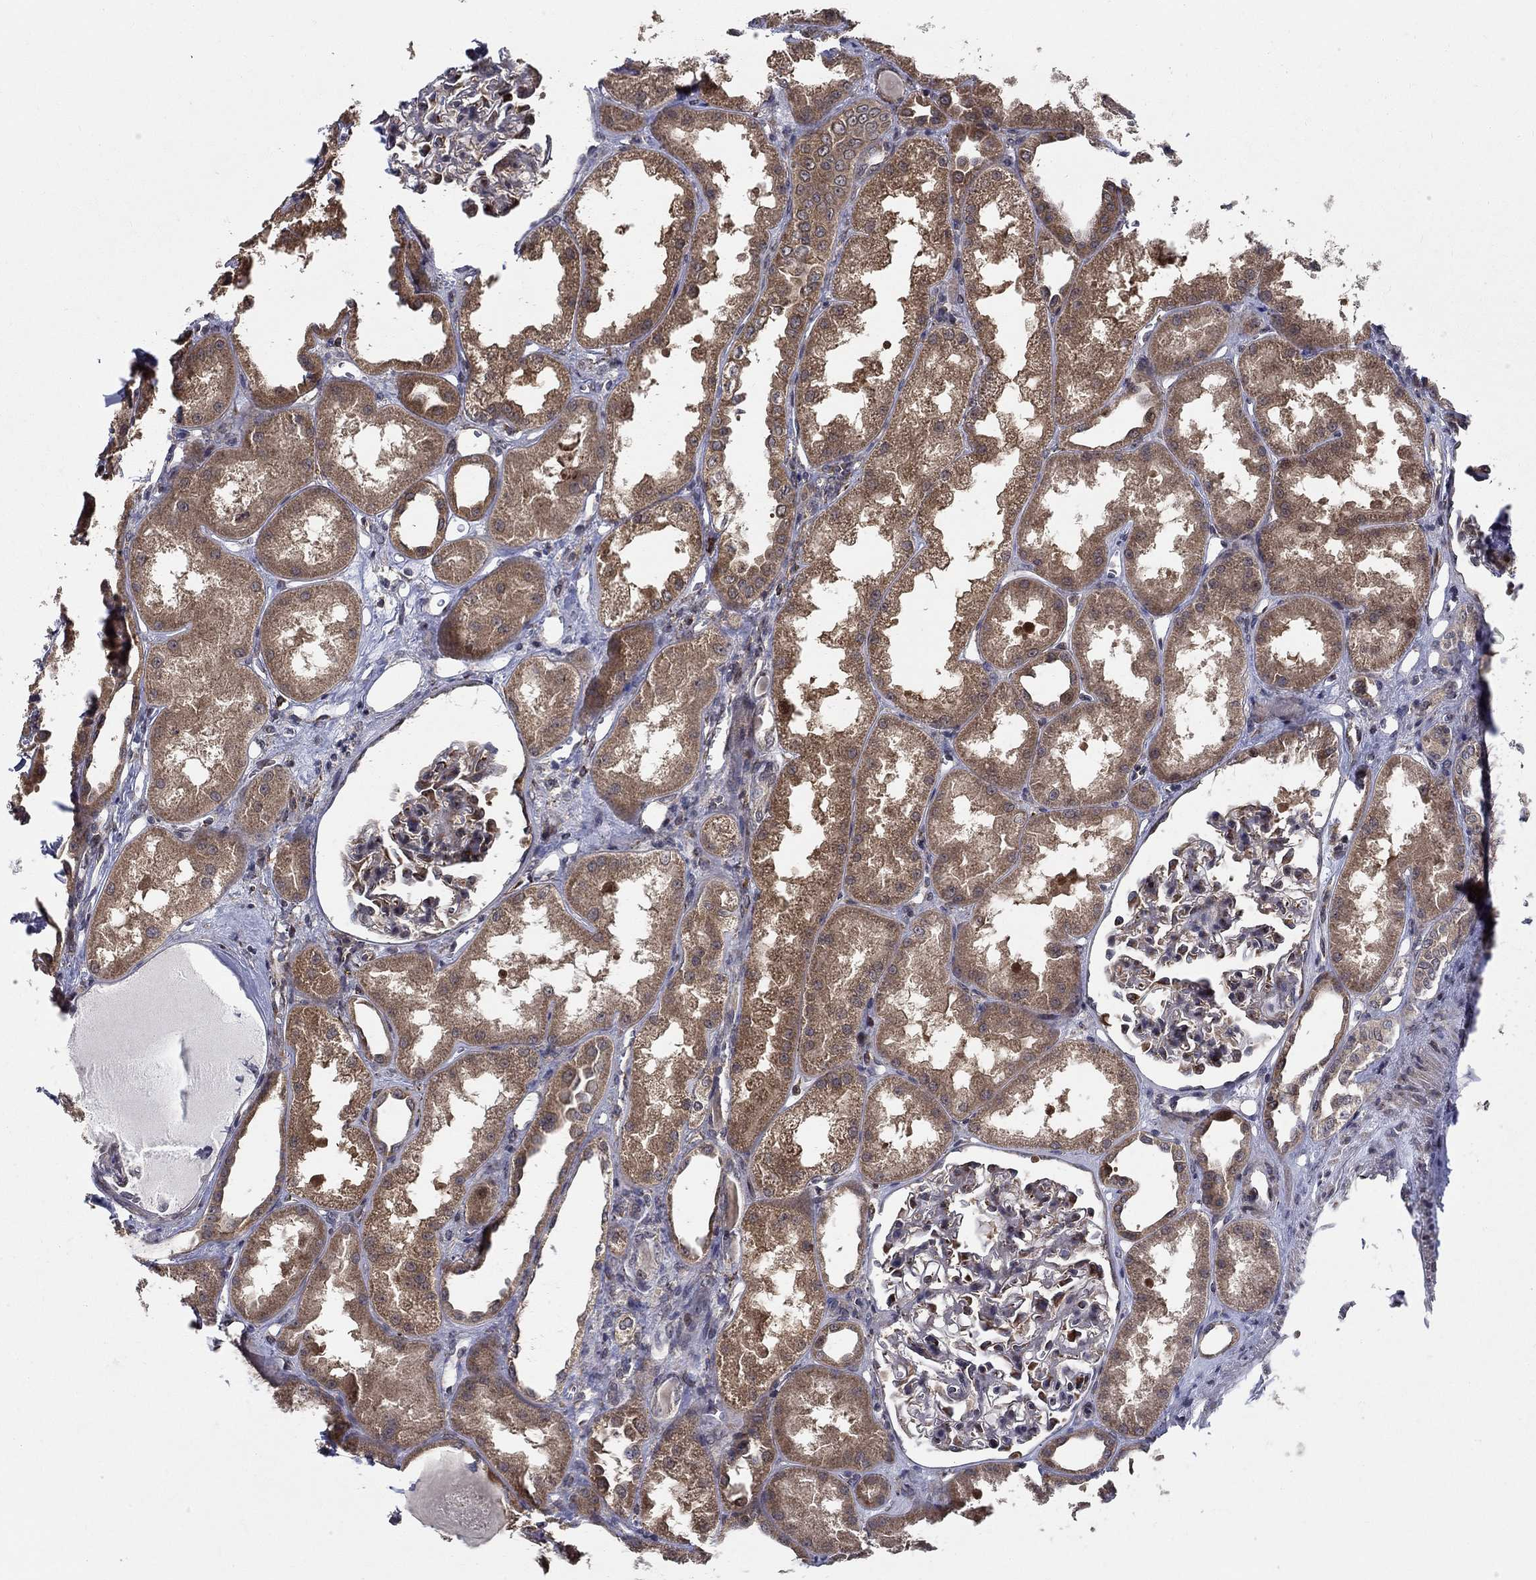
{"staining": {"intensity": "strong", "quantity": "<25%", "location": "nuclear"}, "tissue": "kidney", "cell_type": "Cells in glomeruli", "image_type": "normal", "snomed": [{"axis": "morphology", "description": "Normal tissue, NOS"}, {"axis": "topography", "description": "Kidney"}], "caption": "Strong nuclear staining for a protein is present in approximately <25% of cells in glomeruli of unremarkable kidney using immunohistochemistry.", "gene": "ZNF594", "patient": {"sex": "male", "age": 61}}